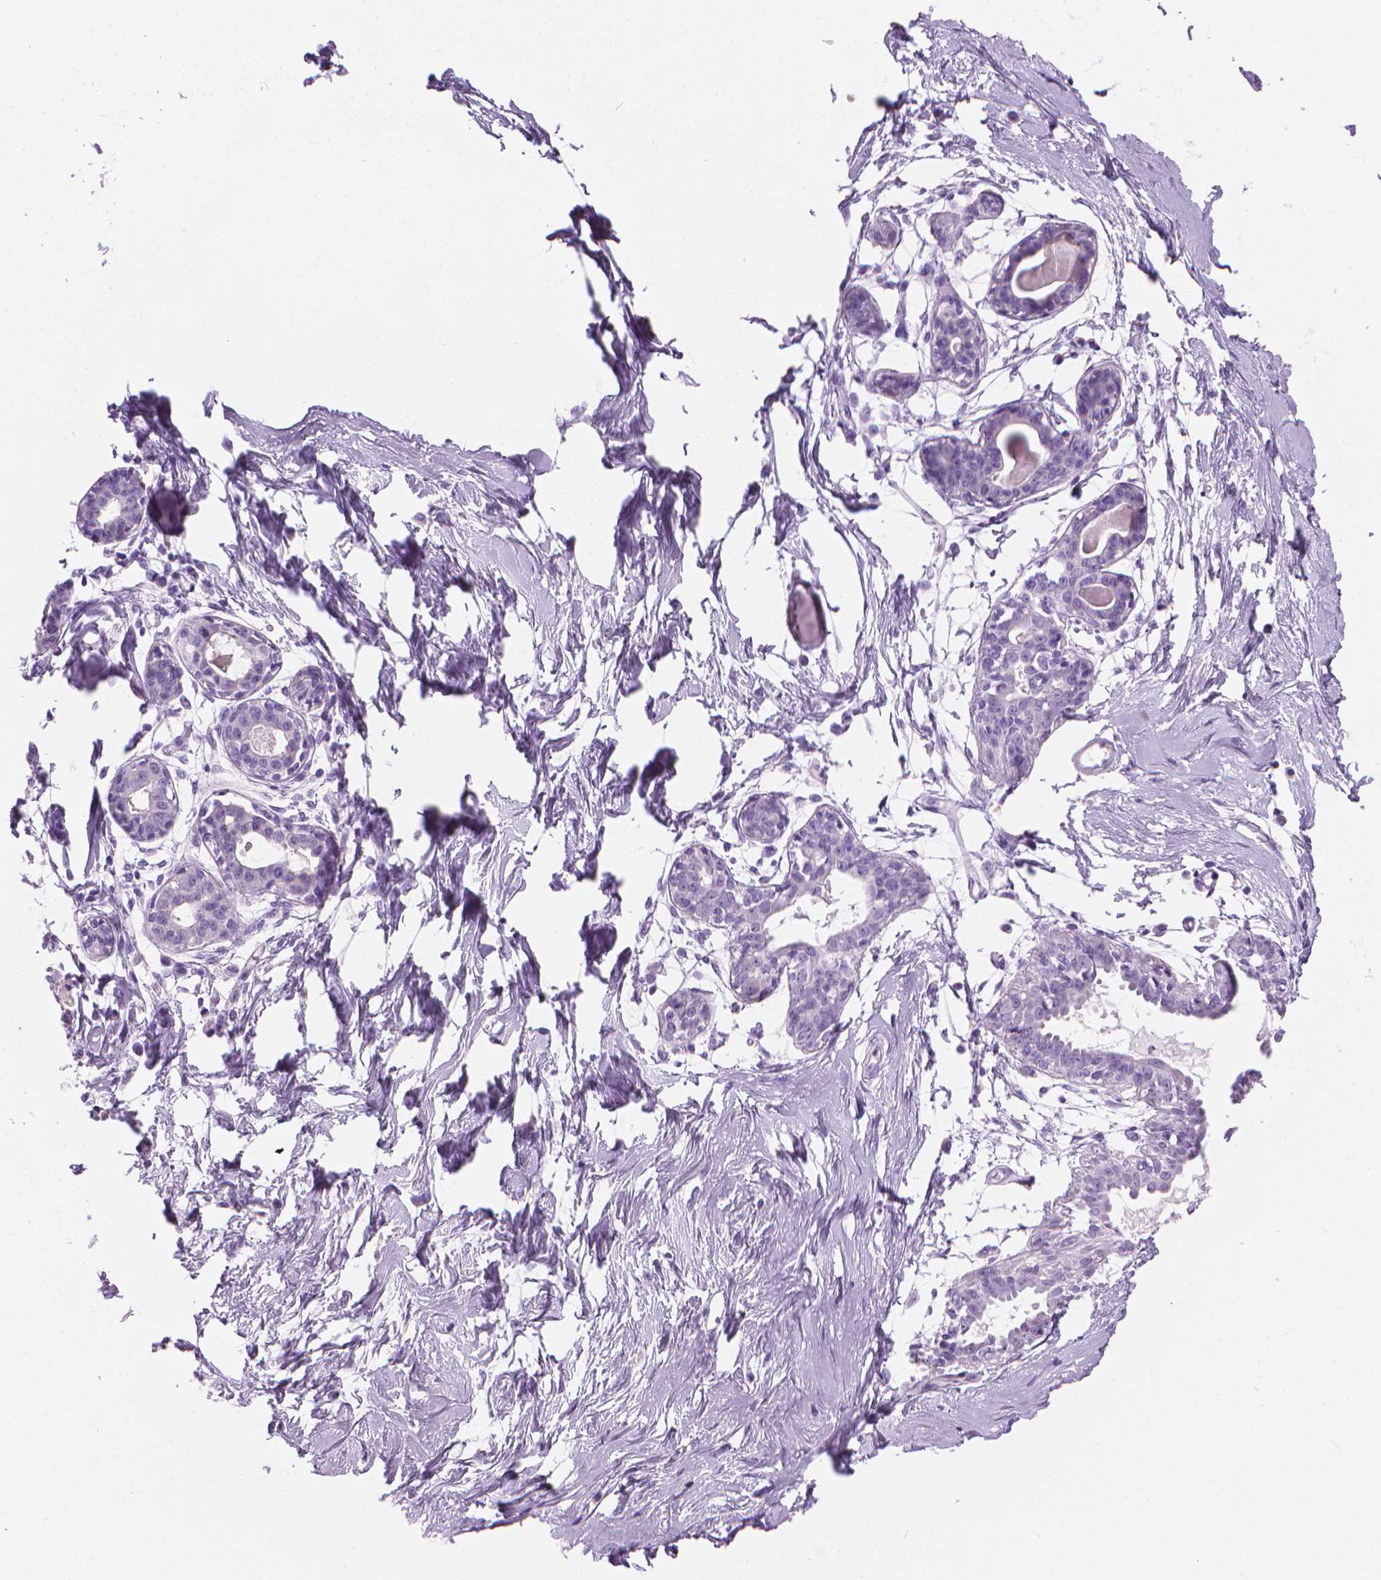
{"staining": {"intensity": "negative", "quantity": "none", "location": "none"}, "tissue": "breast", "cell_type": "Adipocytes", "image_type": "normal", "snomed": [{"axis": "morphology", "description": "Normal tissue, NOS"}, {"axis": "topography", "description": "Breast"}], "caption": "This is an immunohistochemistry (IHC) photomicrograph of benign breast. There is no expression in adipocytes.", "gene": "TTC29", "patient": {"sex": "female", "age": 45}}